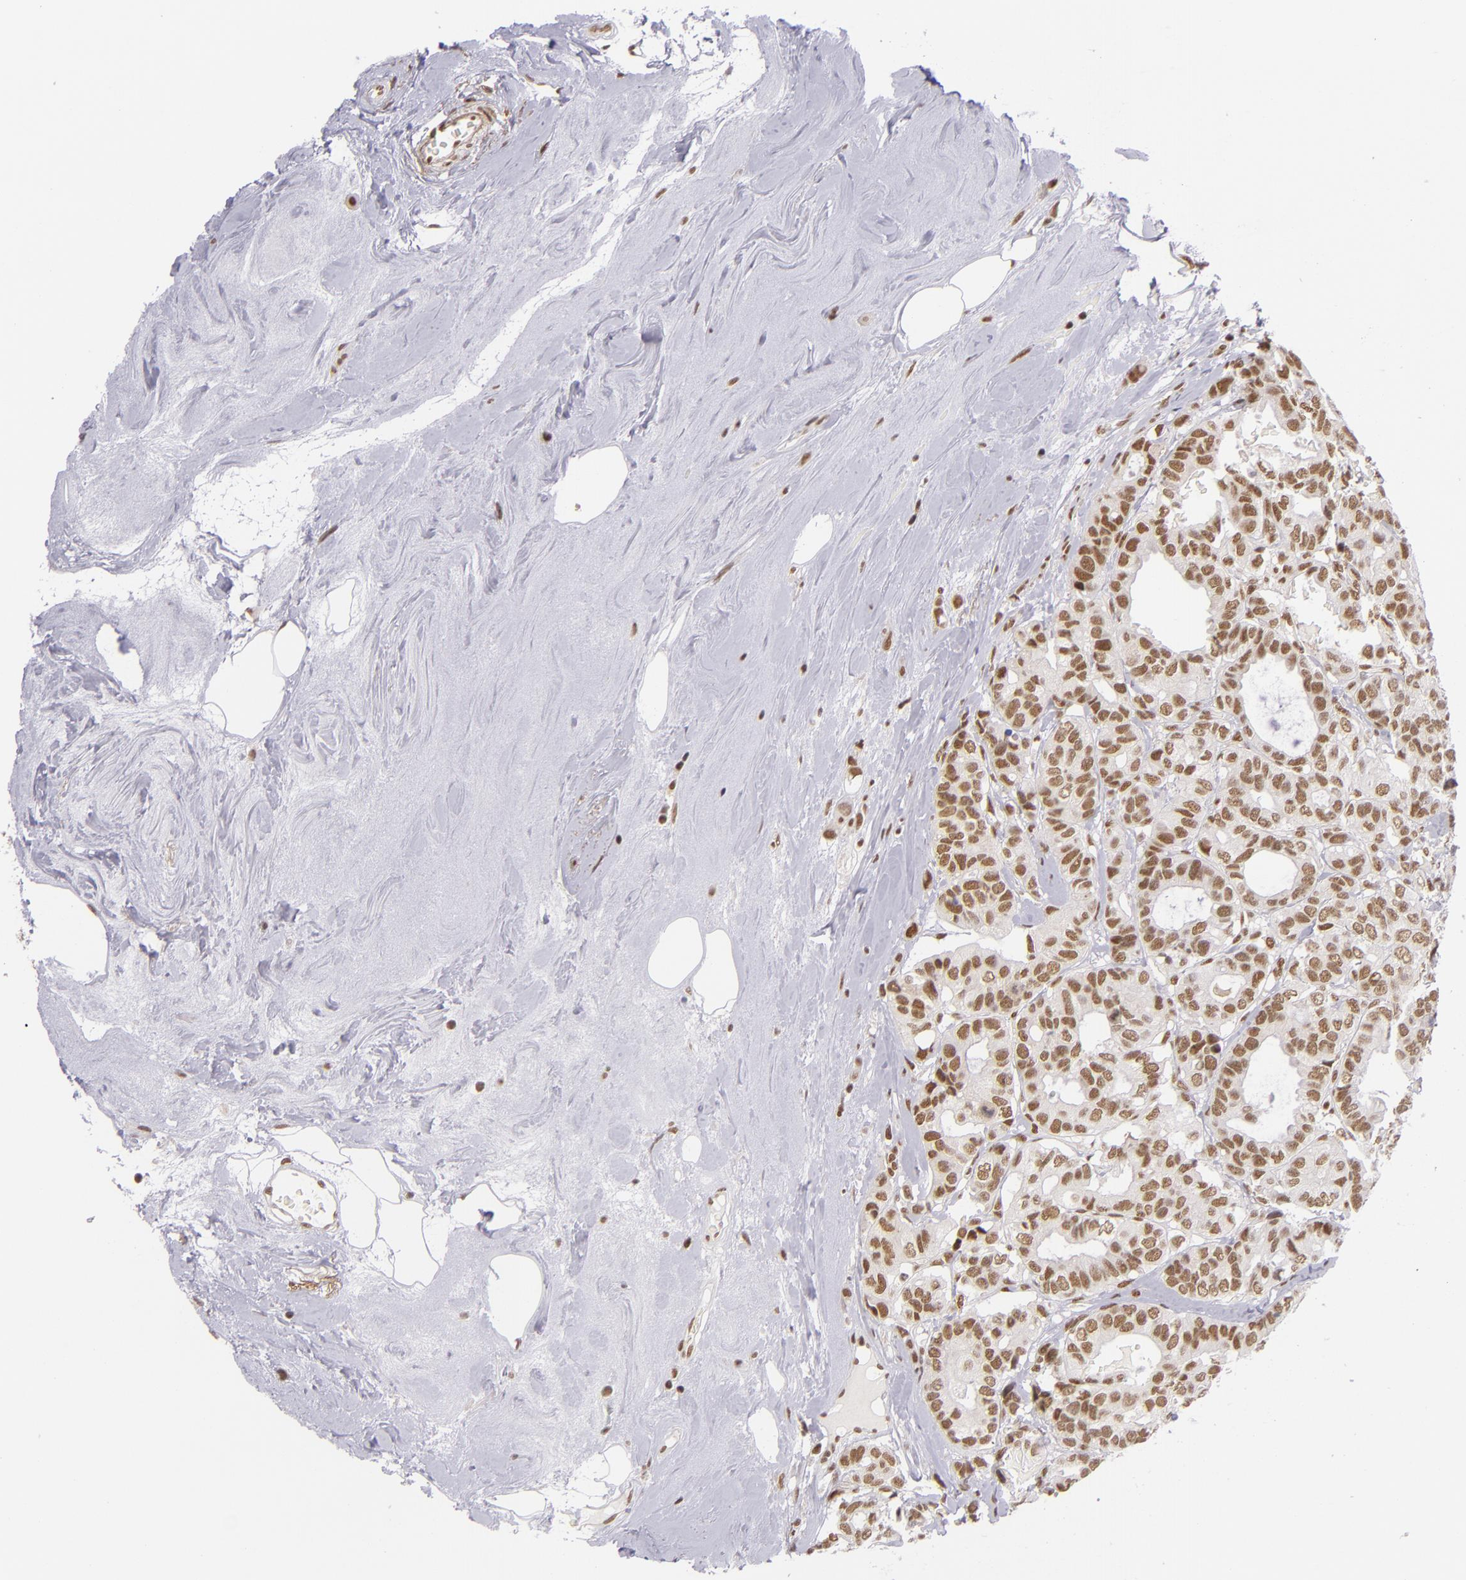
{"staining": {"intensity": "moderate", "quantity": ">75%", "location": "nuclear"}, "tissue": "breast cancer", "cell_type": "Tumor cells", "image_type": "cancer", "snomed": [{"axis": "morphology", "description": "Duct carcinoma"}, {"axis": "topography", "description": "Breast"}], "caption": "Tumor cells exhibit medium levels of moderate nuclear positivity in approximately >75% of cells in human intraductal carcinoma (breast).", "gene": "ZNF148", "patient": {"sex": "female", "age": 69}}